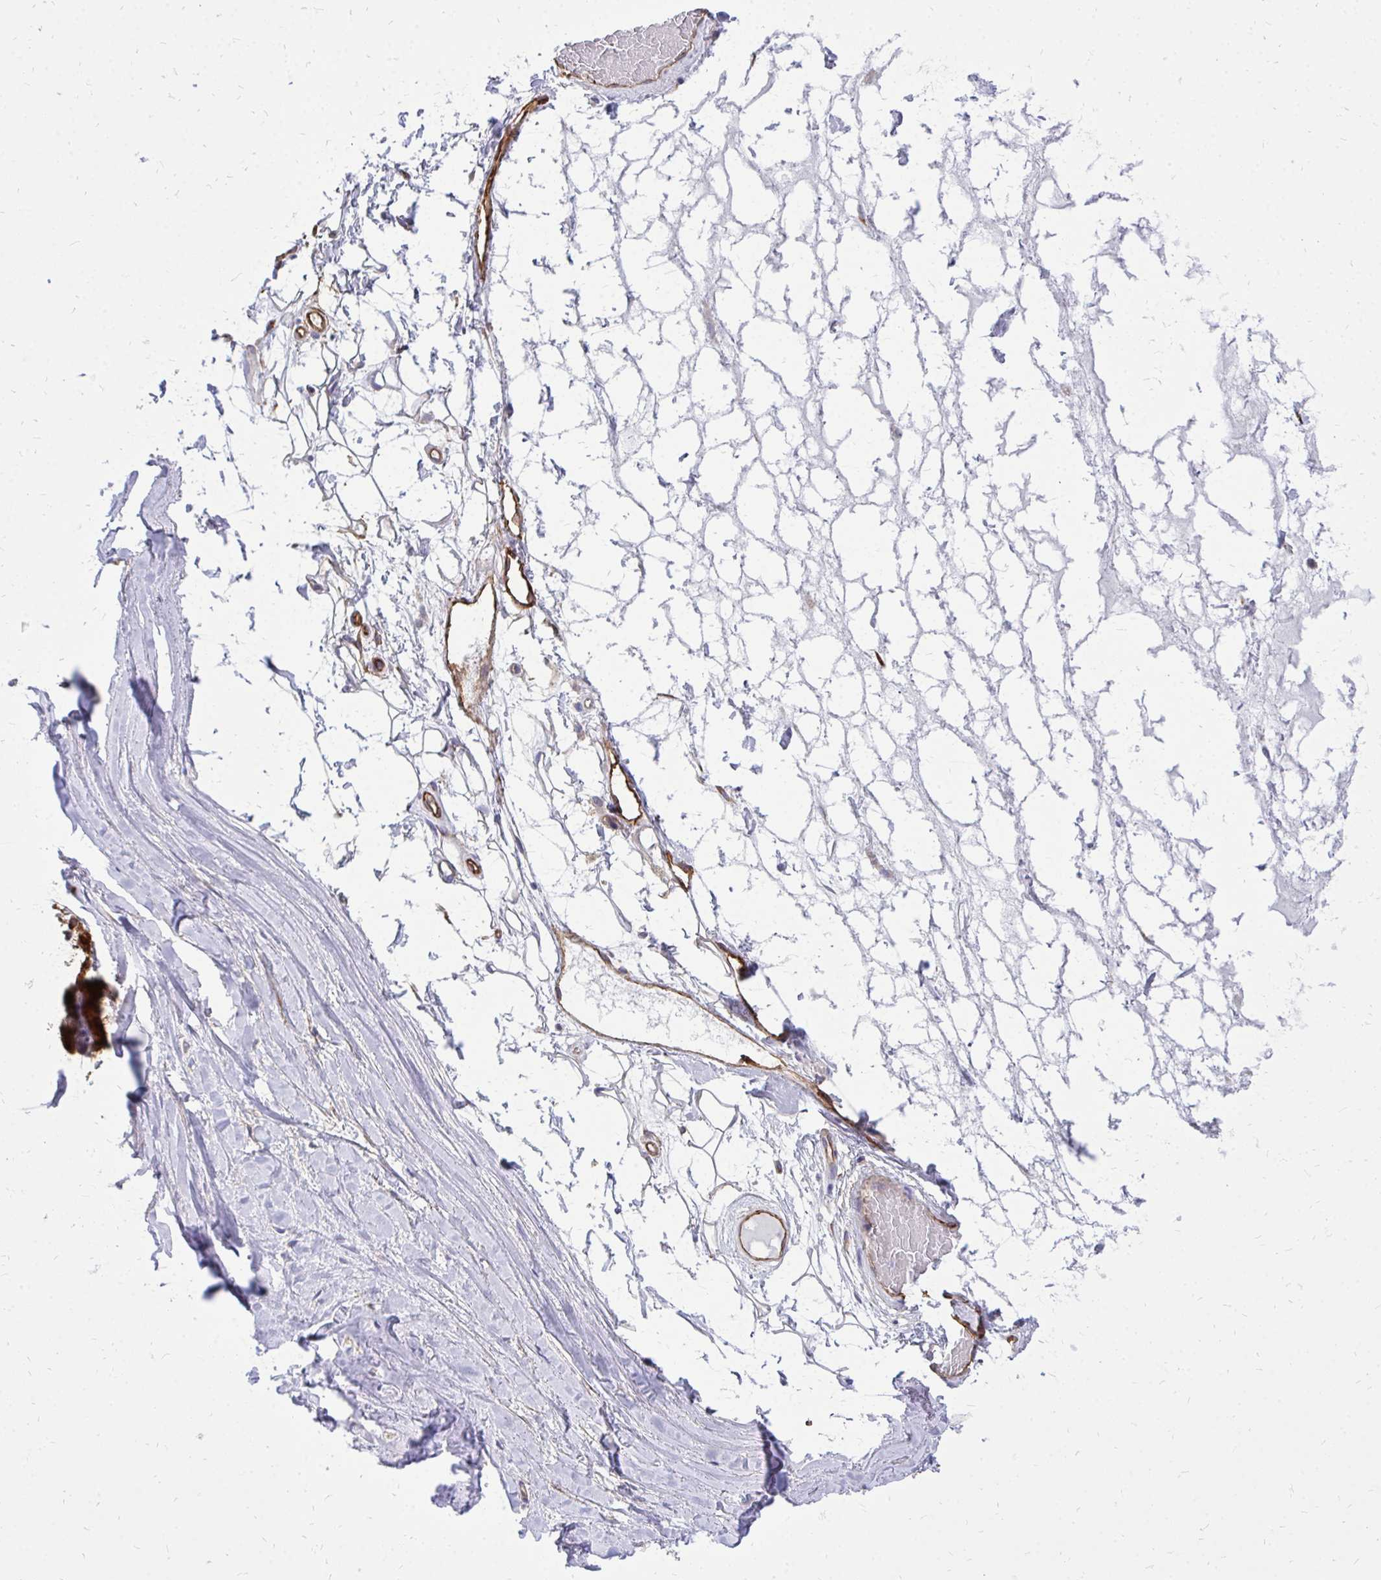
{"staining": {"intensity": "negative", "quantity": "none", "location": "none"}, "tissue": "adipose tissue", "cell_type": "Adipocytes", "image_type": "normal", "snomed": [{"axis": "morphology", "description": "Normal tissue, NOS"}, {"axis": "topography", "description": "Lymph node"}, {"axis": "topography", "description": "Cartilage tissue"}, {"axis": "topography", "description": "Nasopharynx"}], "caption": "DAB immunohistochemical staining of normal human adipose tissue reveals no significant staining in adipocytes. Nuclei are stained in blue.", "gene": "MARCKSL1", "patient": {"sex": "male", "age": 63}}